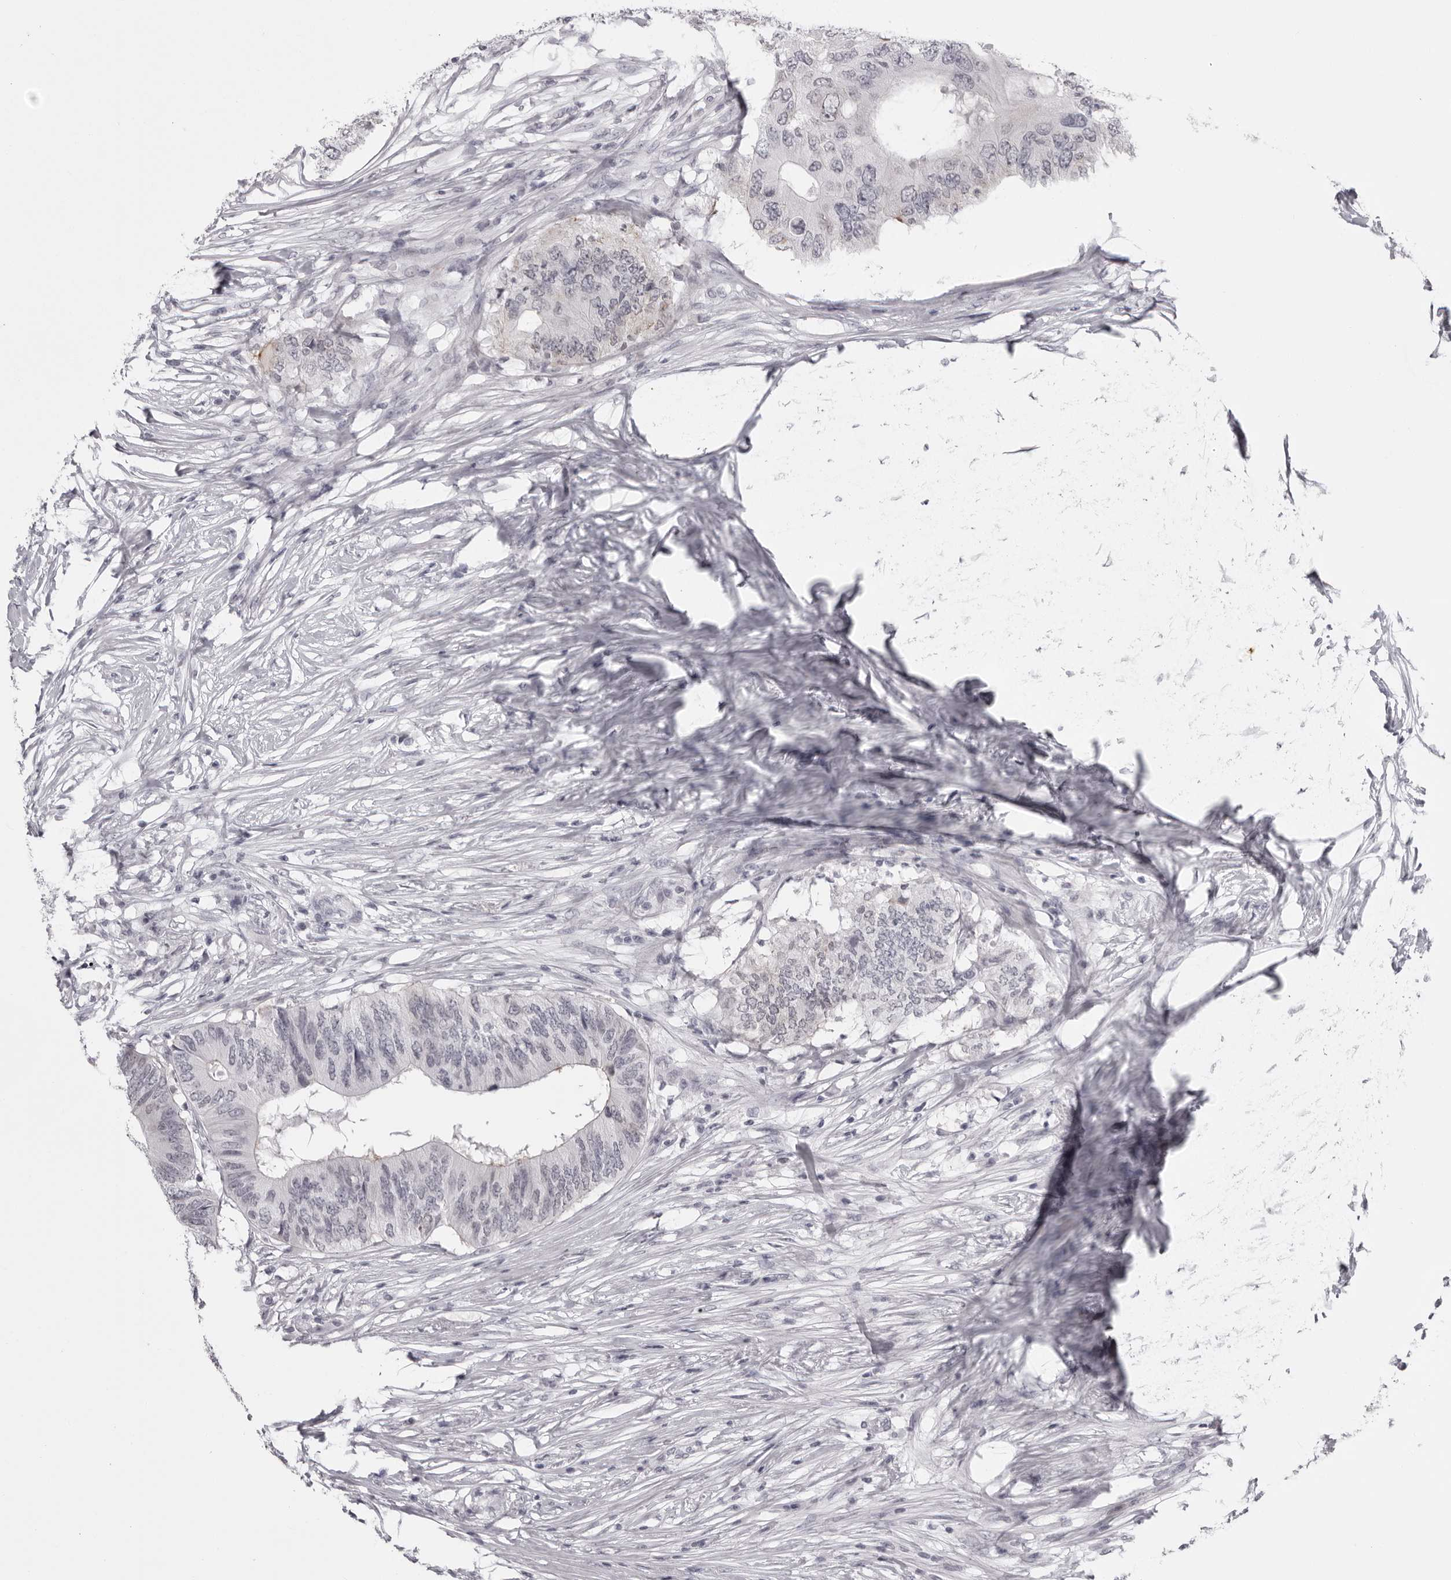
{"staining": {"intensity": "negative", "quantity": "none", "location": "none"}, "tissue": "colorectal cancer", "cell_type": "Tumor cells", "image_type": "cancer", "snomed": [{"axis": "morphology", "description": "Adenocarcinoma, NOS"}, {"axis": "topography", "description": "Colon"}], "caption": "Immunohistochemistry (IHC) image of human colorectal cancer (adenocarcinoma) stained for a protein (brown), which shows no expression in tumor cells.", "gene": "NUDT18", "patient": {"sex": "male", "age": 71}}